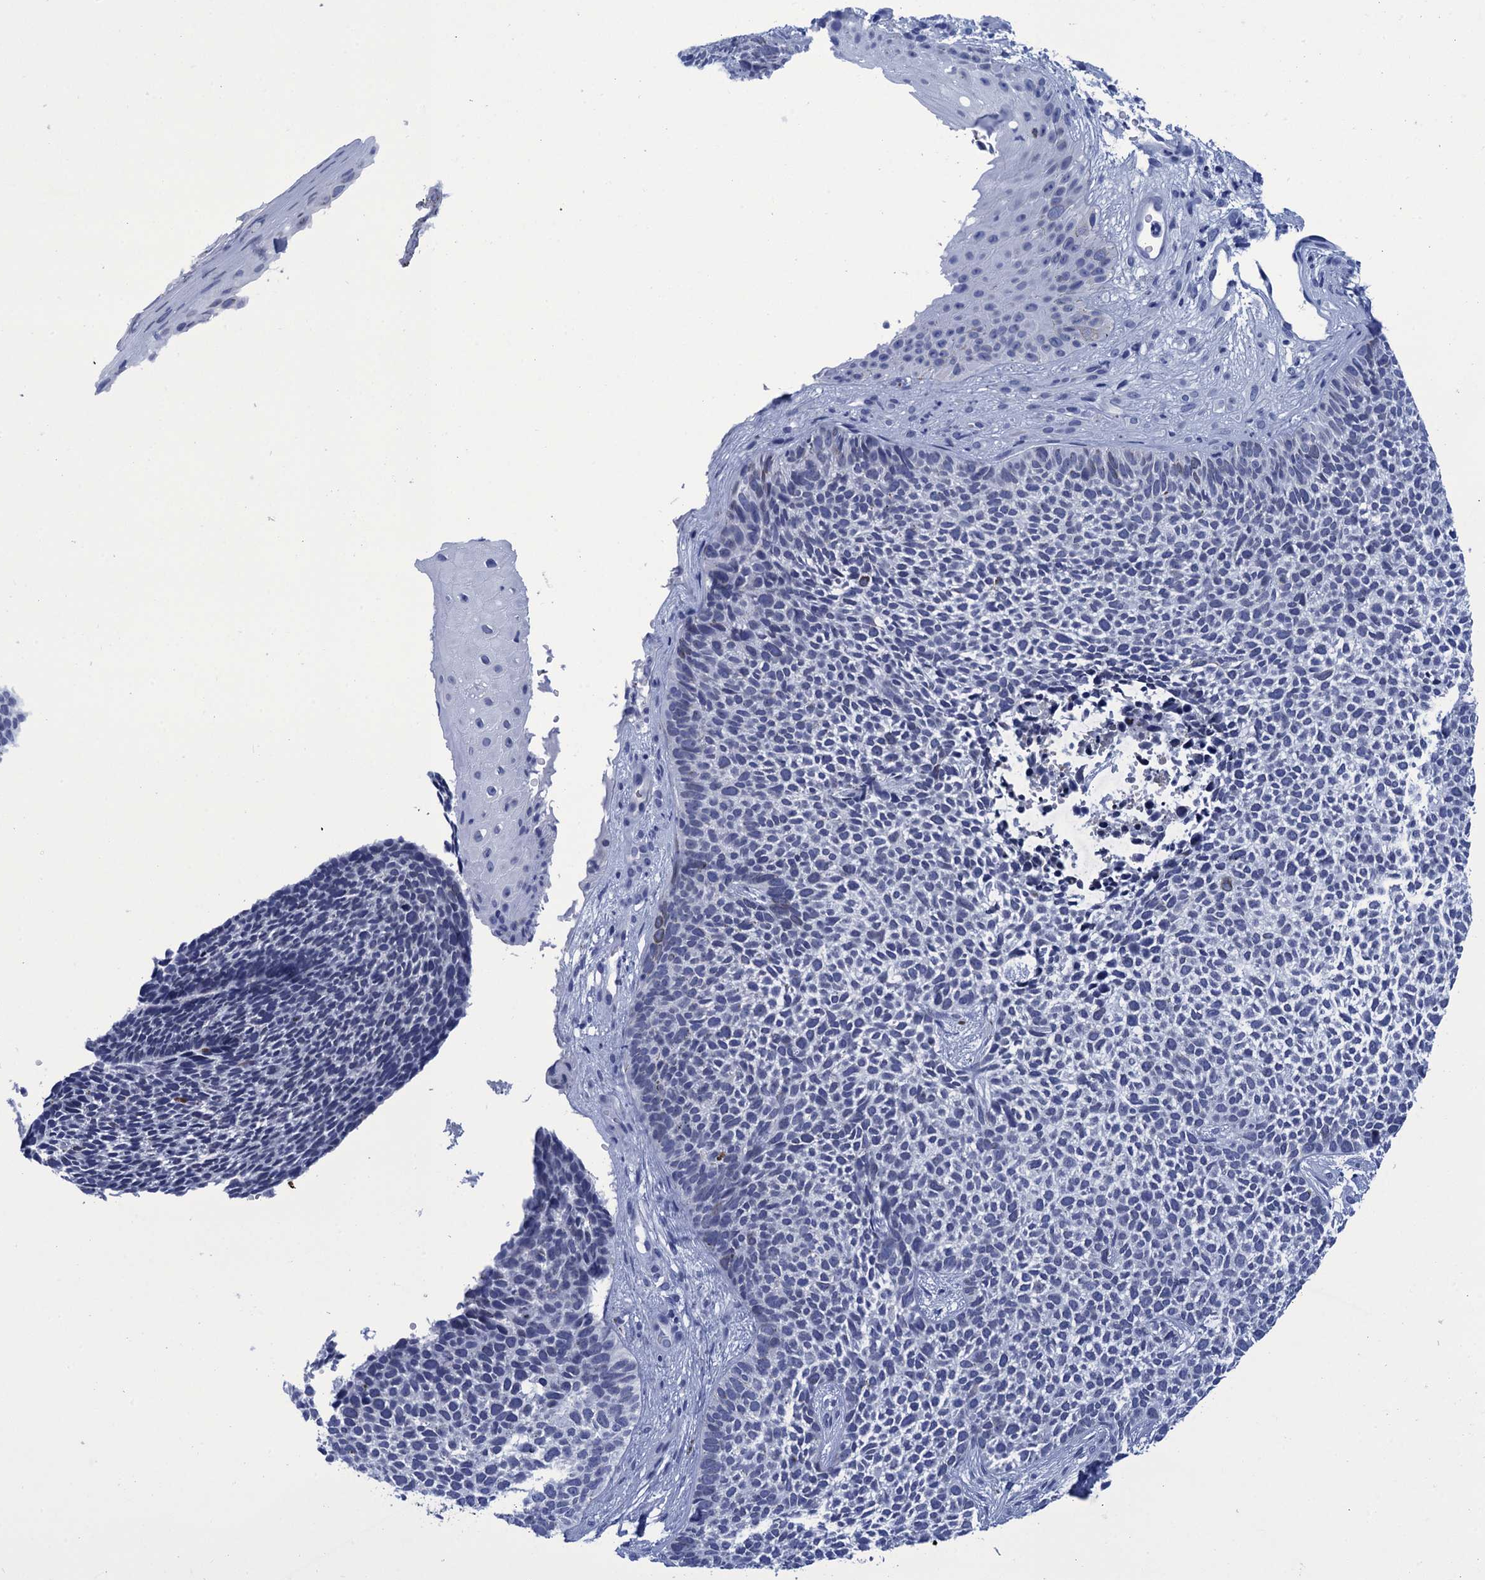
{"staining": {"intensity": "negative", "quantity": "none", "location": "none"}, "tissue": "skin cancer", "cell_type": "Tumor cells", "image_type": "cancer", "snomed": [{"axis": "morphology", "description": "Basal cell carcinoma"}, {"axis": "topography", "description": "Skin"}], "caption": "Immunohistochemistry (IHC) image of neoplastic tissue: skin cancer (basal cell carcinoma) stained with DAB displays no significant protein staining in tumor cells.", "gene": "METTL25", "patient": {"sex": "female", "age": 84}}